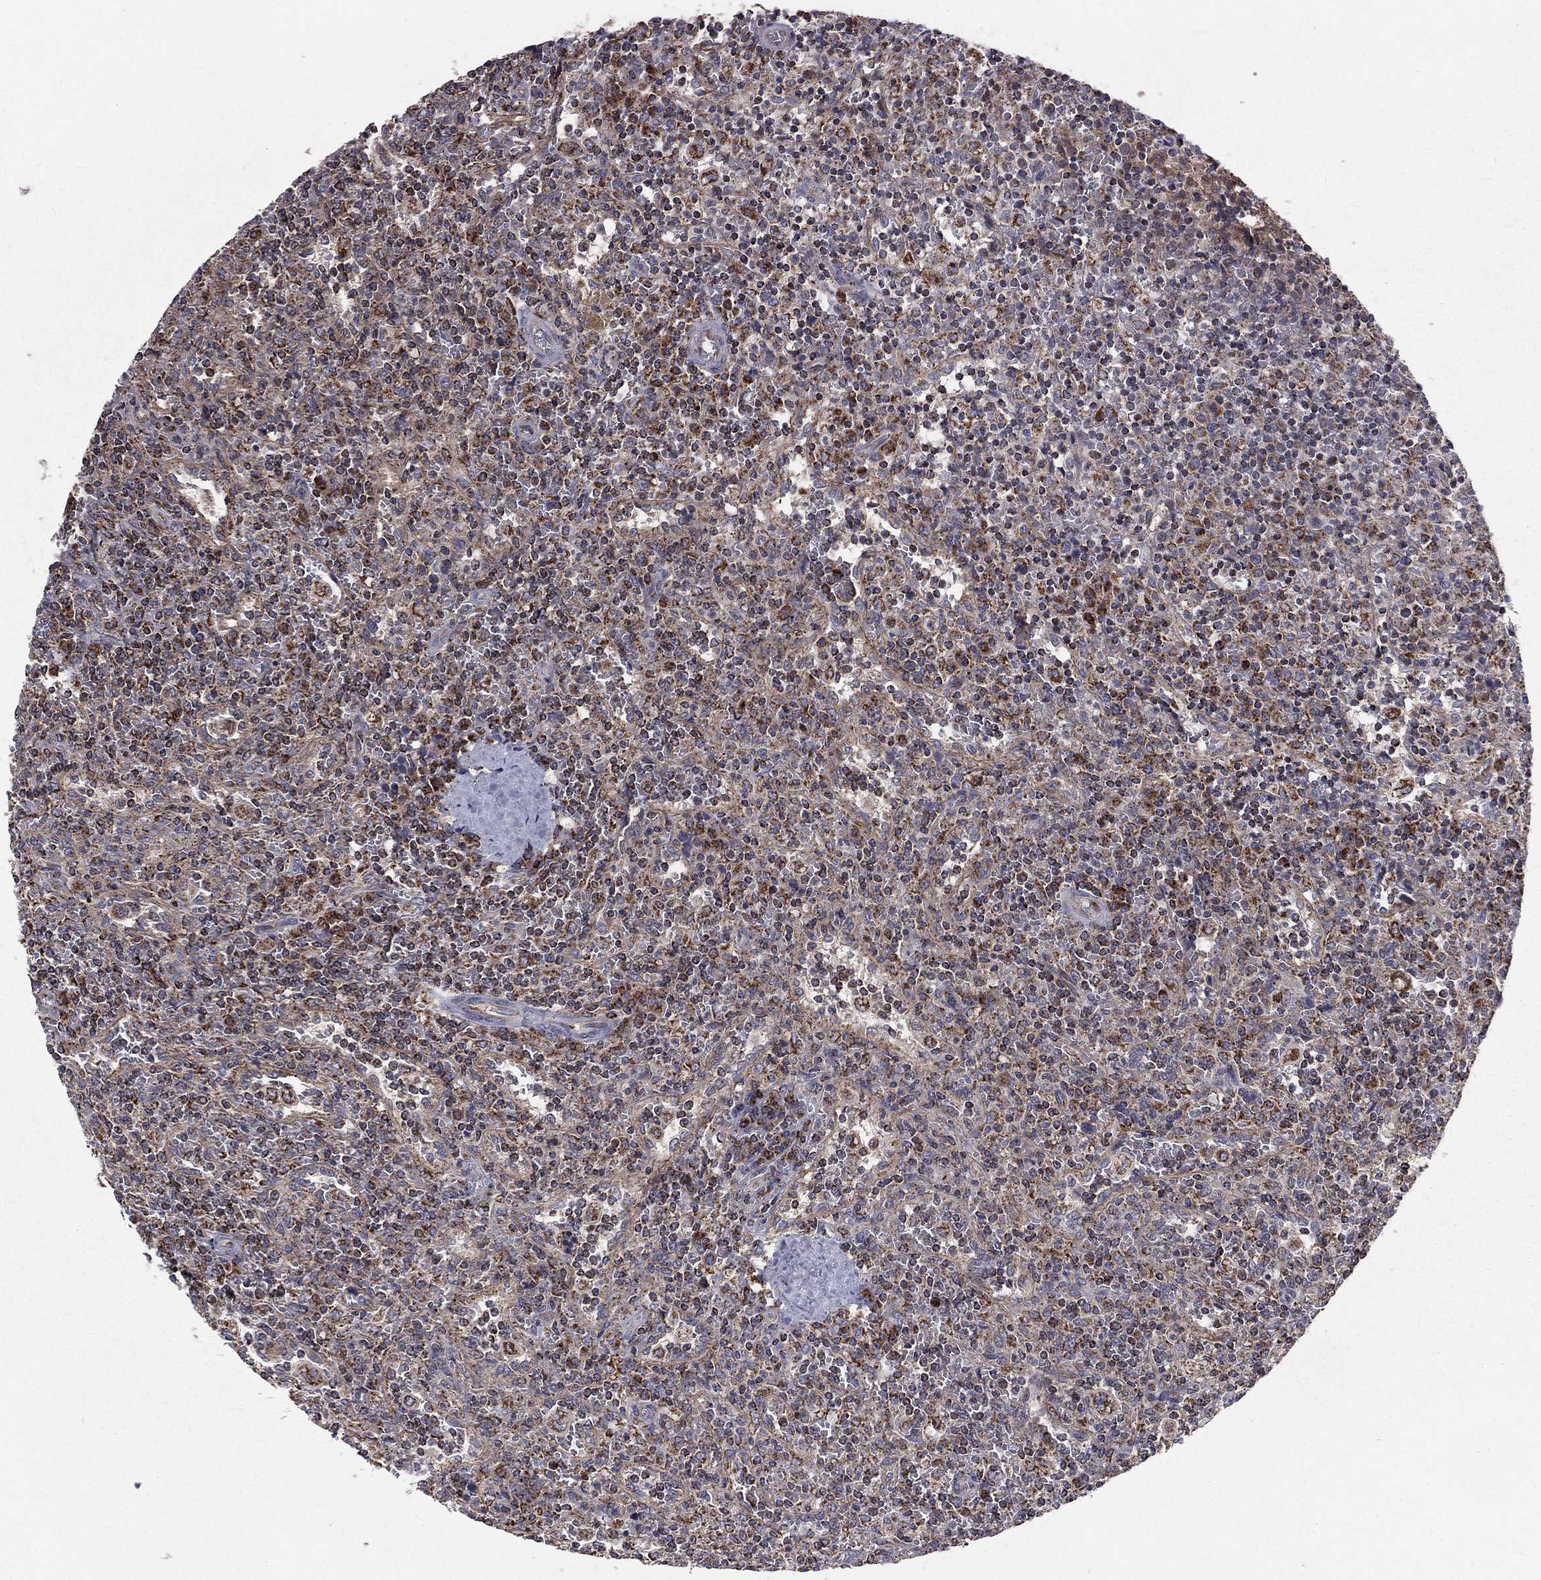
{"staining": {"intensity": "moderate", "quantity": ">75%", "location": "cytoplasmic/membranous"}, "tissue": "lymphoma", "cell_type": "Tumor cells", "image_type": "cancer", "snomed": [{"axis": "morphology", "description": "Malignant lymphoma, non-Hodgkin's type, Low grade"}, {"axis": "topography", "description": "Spleen"}], "caption": "An IHC micrograph of neoplastic tissue is shown. Protein staining in brown highlights moderate cytoplasmic/membranous positivity in lymphoma within tumor cells.", "gene": "GPD1", "patient": {"sex": "male", "age": 62}}